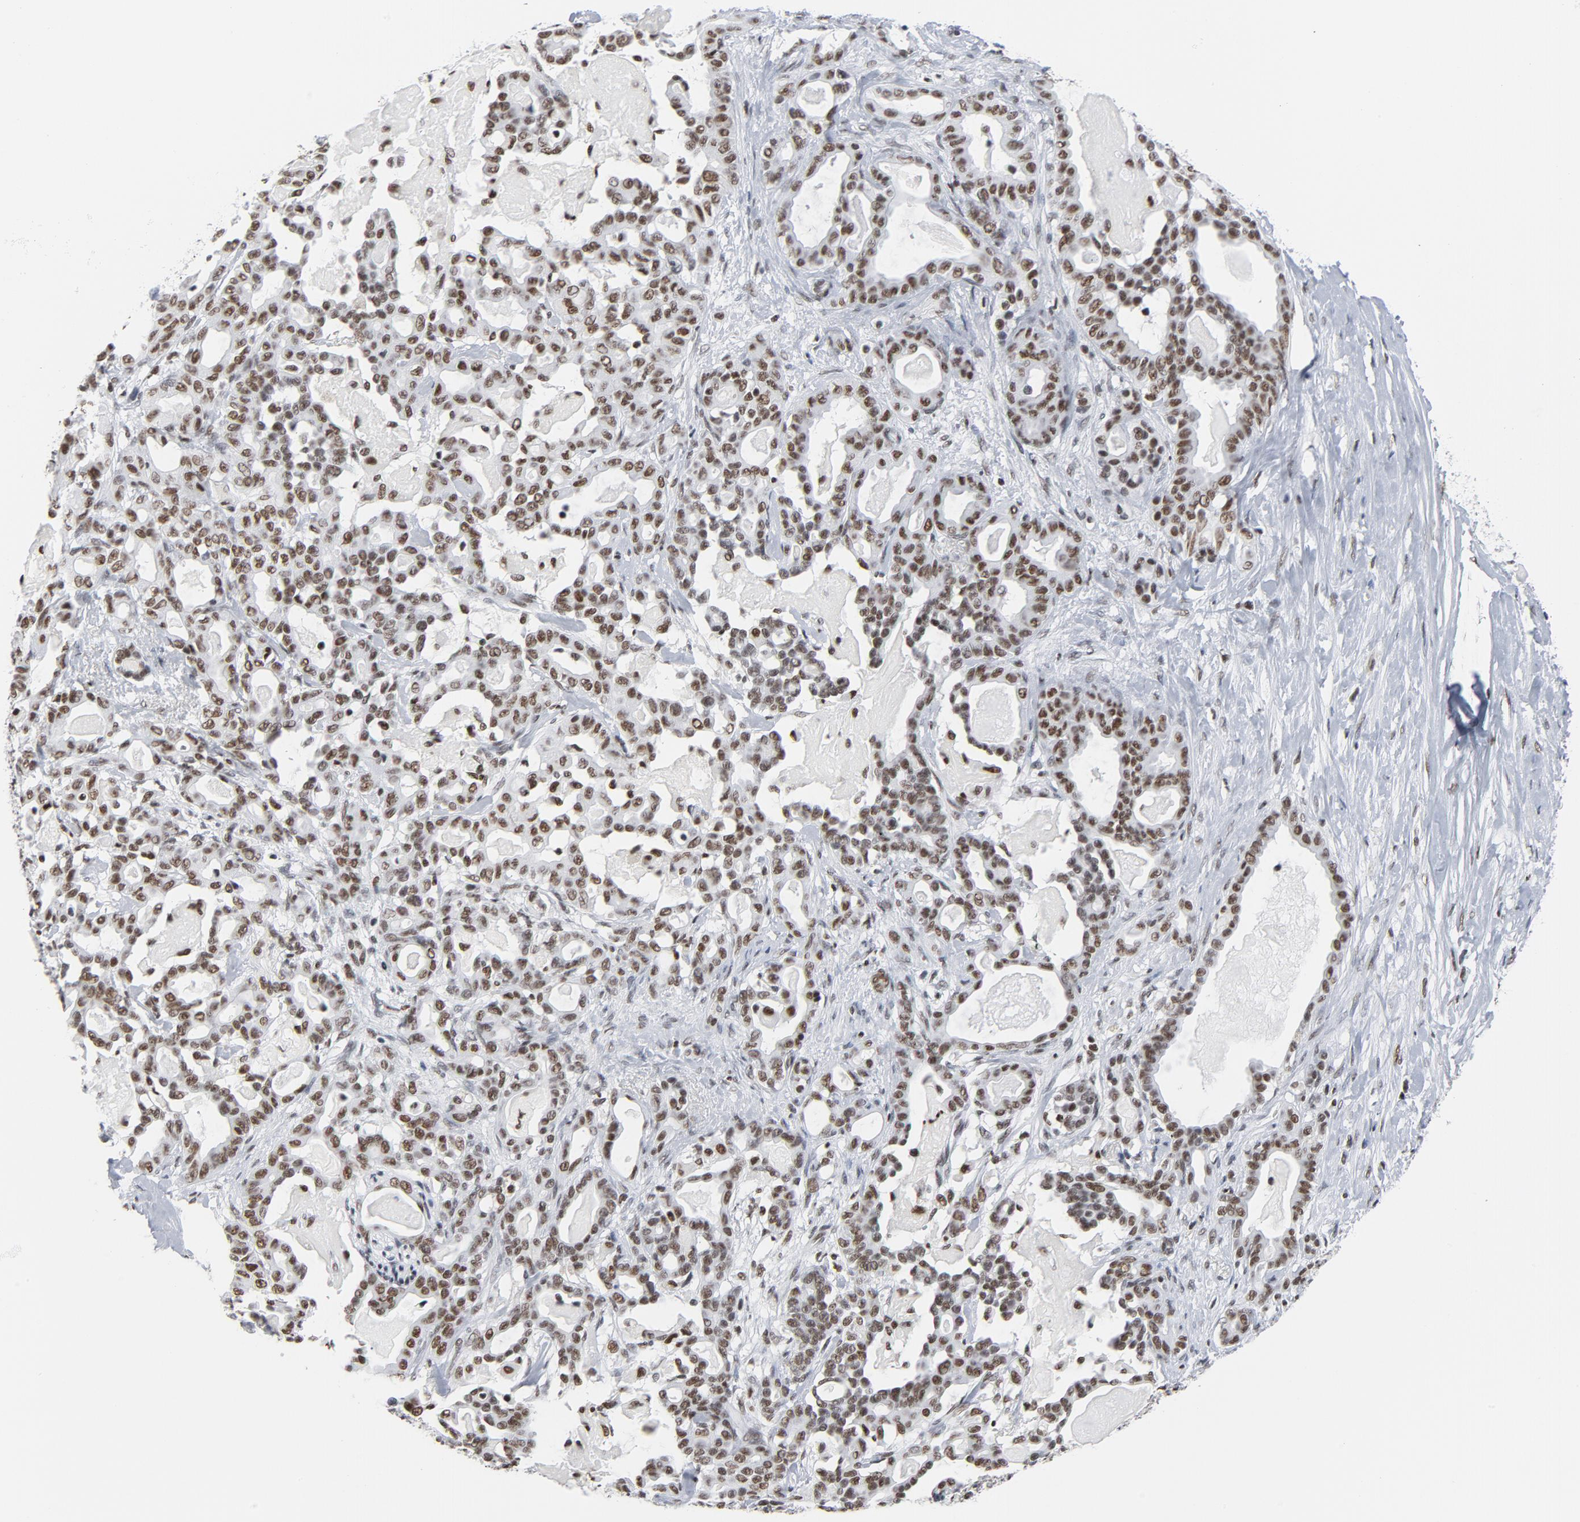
{"staining": {"intensity": "moderate", "quantity": ">75%", "location": "nuclear"}, "tissue": "pancreatic cancer", "cell_type": "Tumor cells", "image_type": "cancer", "snomed": [{"axis": "morphology", "description": "Adenocarcinoma, NOS"}, {"axis": "topography", "description": "Pancreas"}], "caption": "Immunohistochemistry (IHC) of human pancreatic cancer demonstrates medium levels of moderate nuclear staining in about >75% of tumor cells. The staining was performed using DAB (3,3'-diaminobenzidine), with brown indicating positive protein expression. Nuclei are stained blue with hematoxylin.", "gene": "CSTF2", "patient": {"sex": "male", "age": 63}}